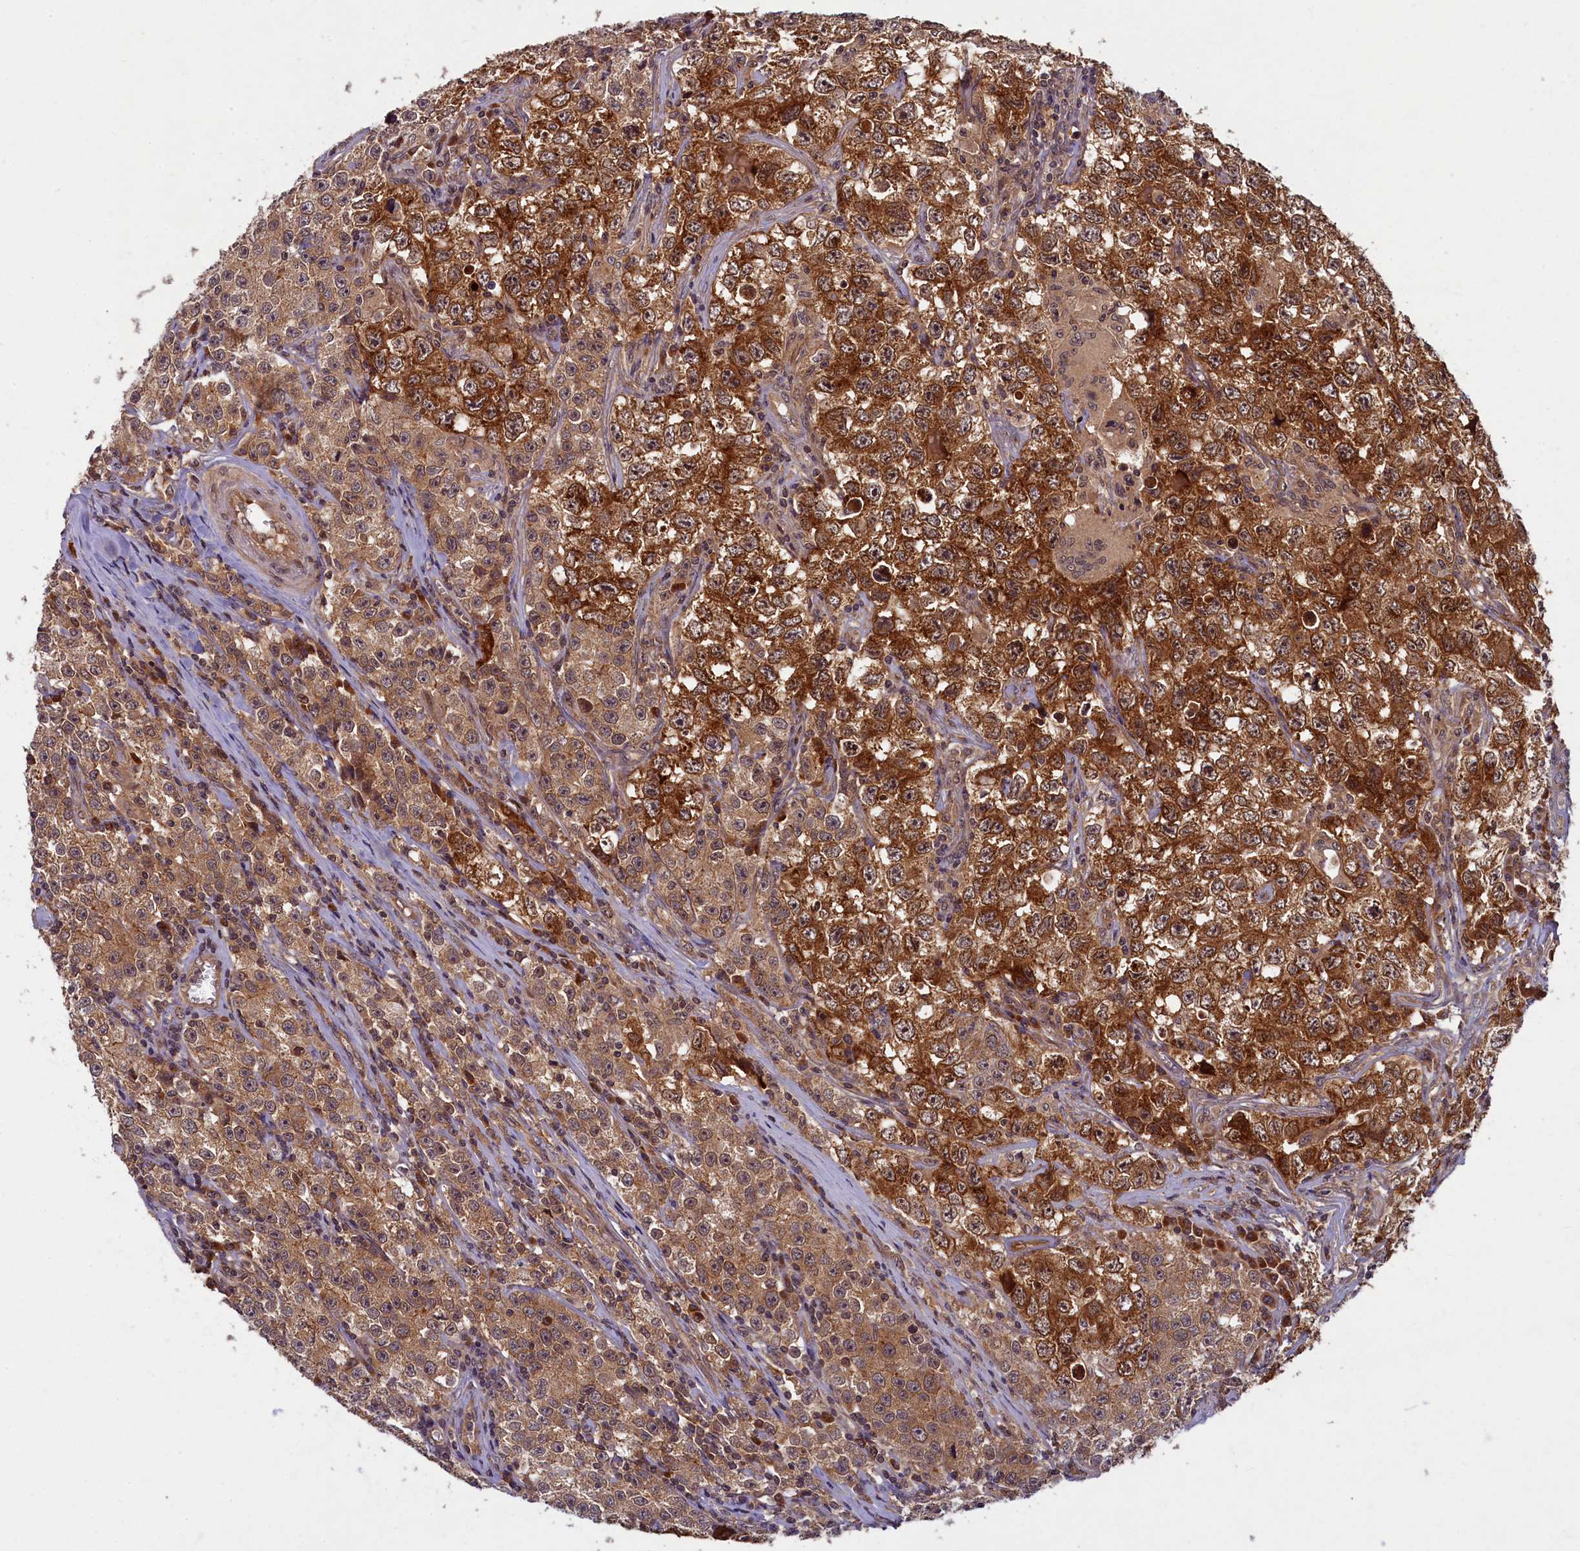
{"staining": {"intensity": "strong", "quantity": ">75%", "location": "cytoplasmic/membranous,nuclear"}, "tissue": "testis cancer", "cell_type": "Tumor cells", "image_type": "cancer", "snomed": [{"axis": "morphology", "description": "Seminoma, NOS"}, {"axis": "morphology", "description": "Carcinoma, Embryonal, NOS"}, {"axis": "topography", "description": "Testis"}], "caption": "Testis cancer stained with DAB (3,3'-diaminobenzidine) immunohistochemistry (IHC) exhibits high levels of strong cytoplasmic/membranous and nuclear expression in approximately >75% of tumor cells. The staining was performed using DAB to visualize the protein expression in brown, while the nuclei were stained in blue with hematoxylin (Magnification: 20x).", "gene": "BICD1", "patient": {"sex": "male", "age": 43}}